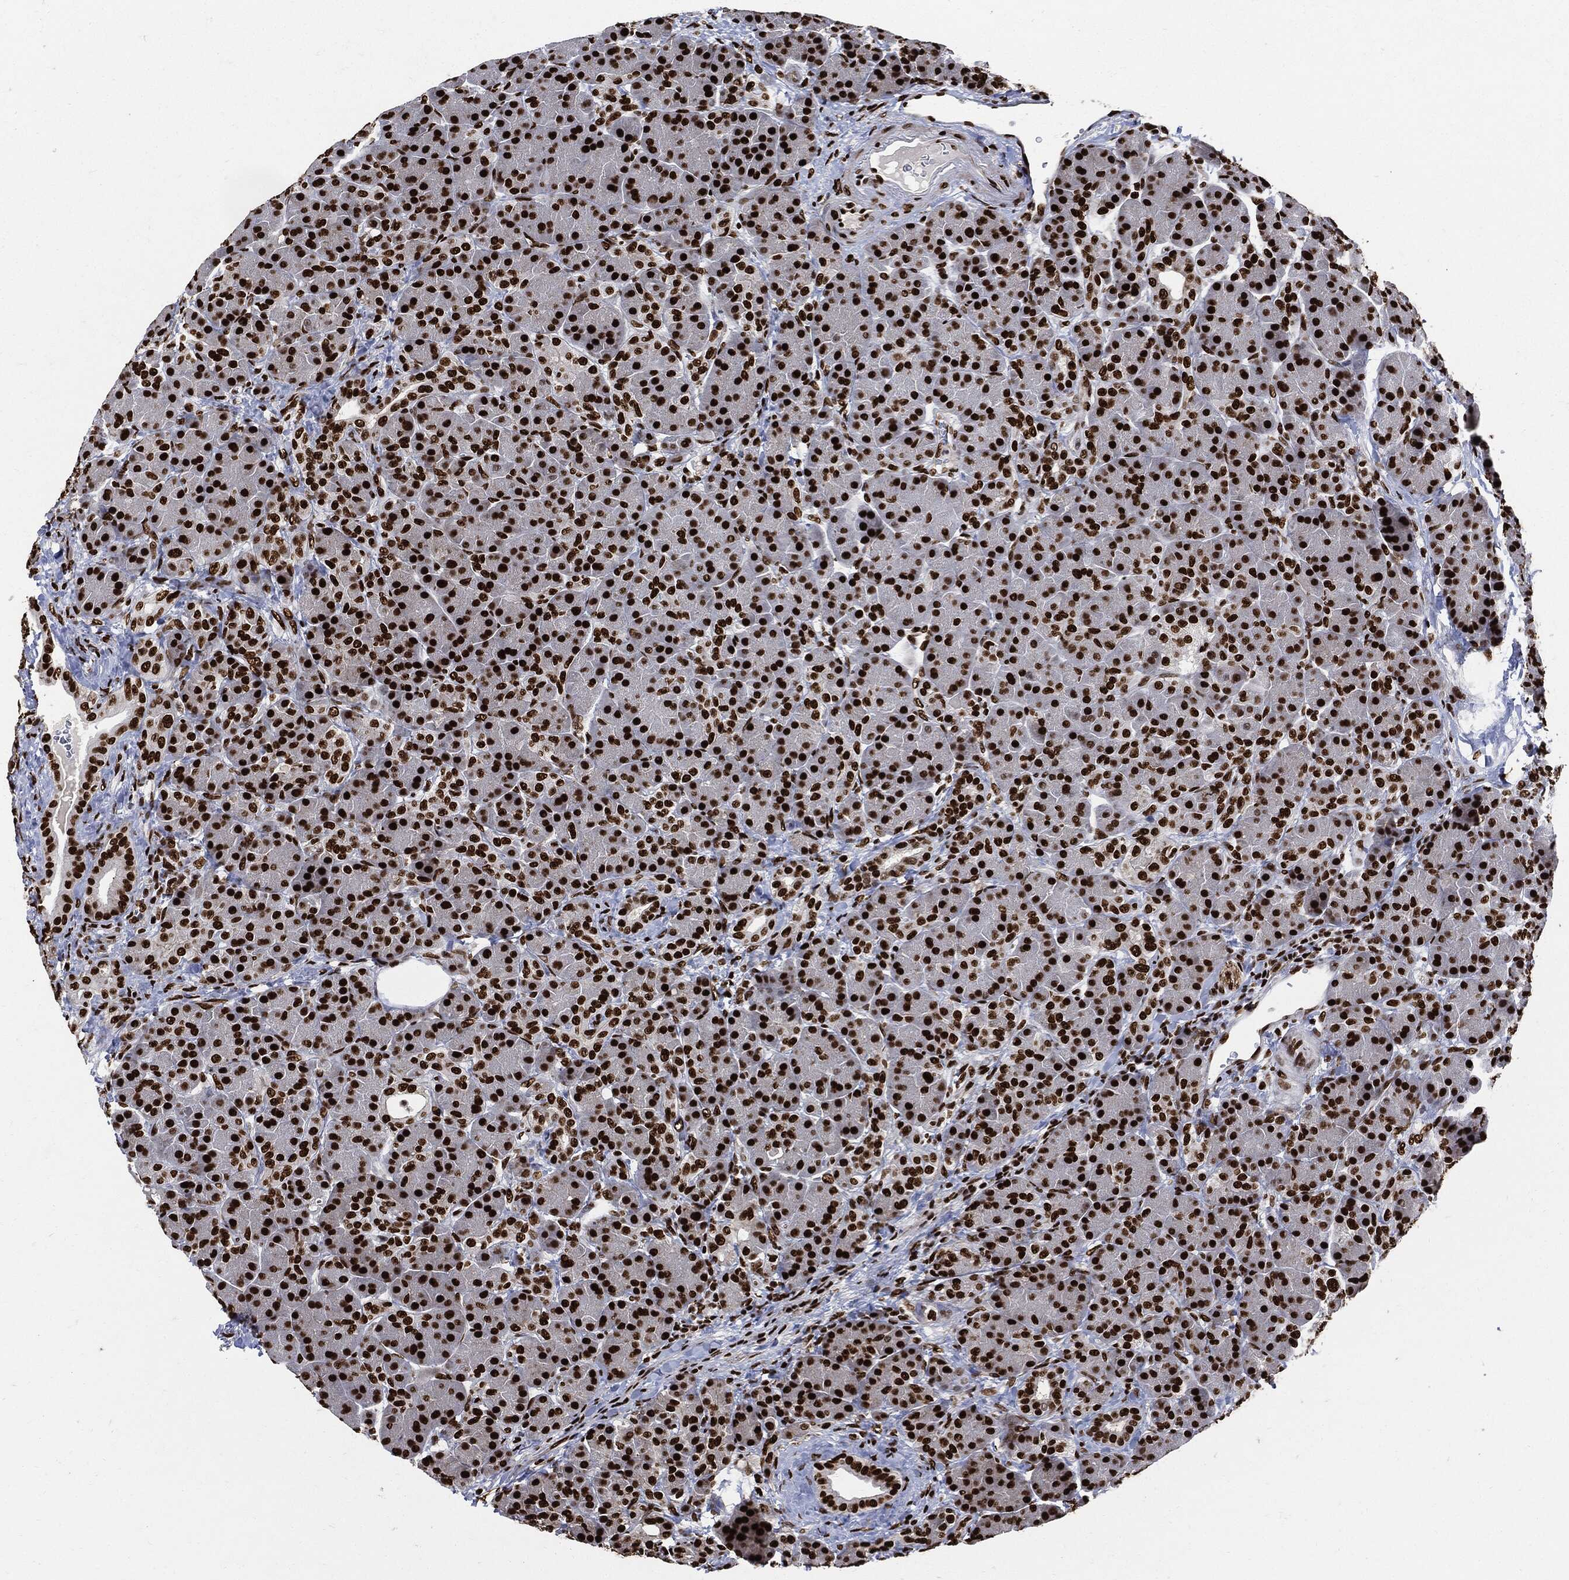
{"staining": {"intensity": "strong", "quantity": ">75%", "location": "nuclear"}, "tissue": "pancreas", "cell_type": "Exocrine glandular cells", "image_type": "normal", "snomed": [{"axis": "morphology", "description": "Normal tissue, NOS"}, {"axis": "topography", "description": "Pancreas"}], "caption": "This is a histology image of IHC staining of unremarkable pancreas, which shows strong expression in the nuclear of exocrine glandular cells.", "gene": "RECQL", "patient": {"sex": "female", "age": 63}}